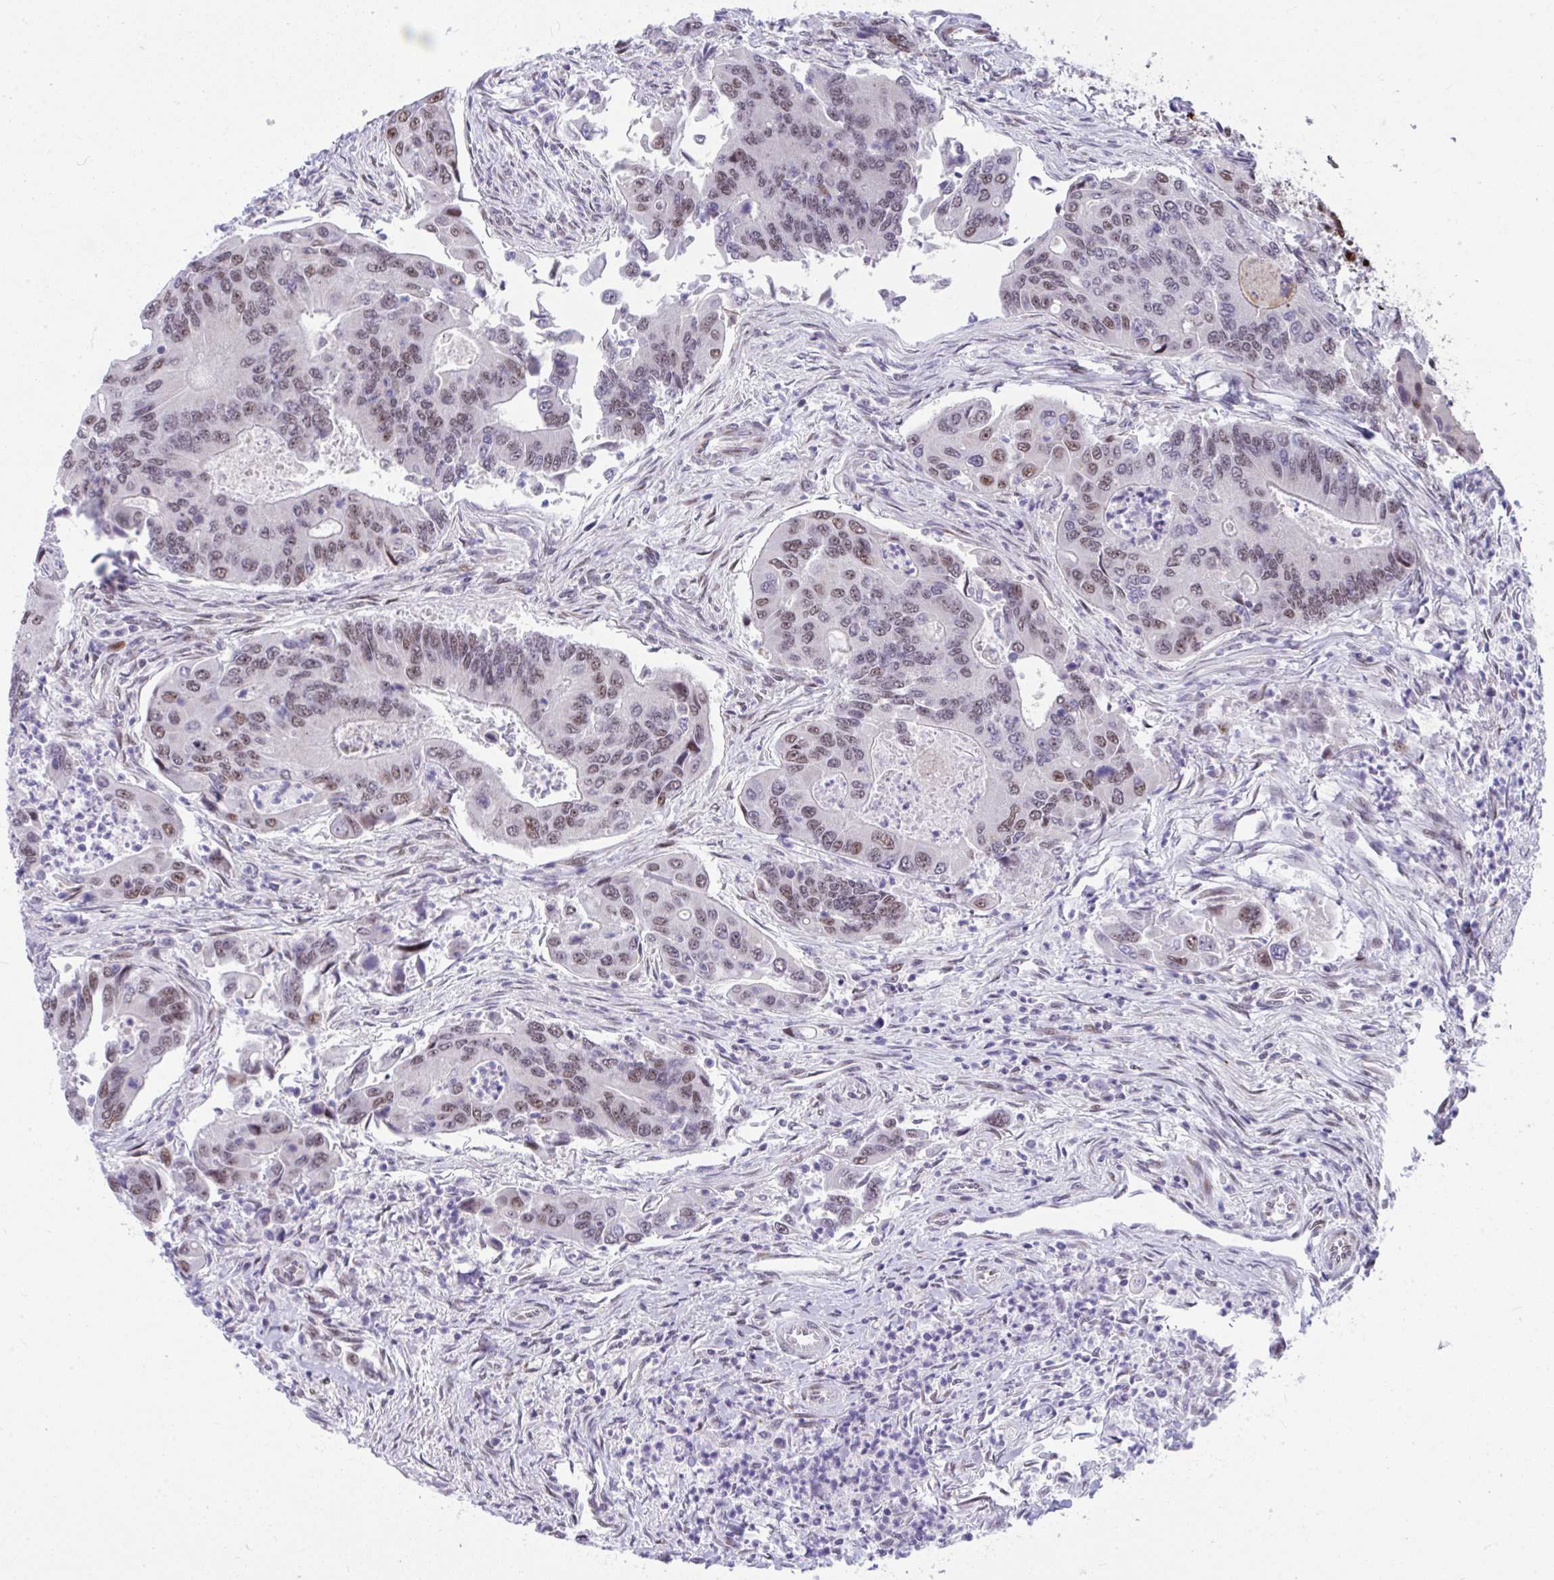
{"staining": {"intensity": "moderate", "quantity": "<25%", "location": "nuclear"}, "tissue": "colorectal cancer", "cell_type": "Tumor cells", "image_type": "cancer", "snomed": [{"axis": "morphology", "description": "Adenocarcinoma, NOS"}, {"axis": "topography", "description": "Colon"}], "caption": "Adenocarcinoma (colorectal) tissue shows moderate nuclear expression in approximately <25% of tumor cells, visualized by immunohistochemistry.", "gene": "SLC35C2", "patient": {"sex": "female", "age": 67}}